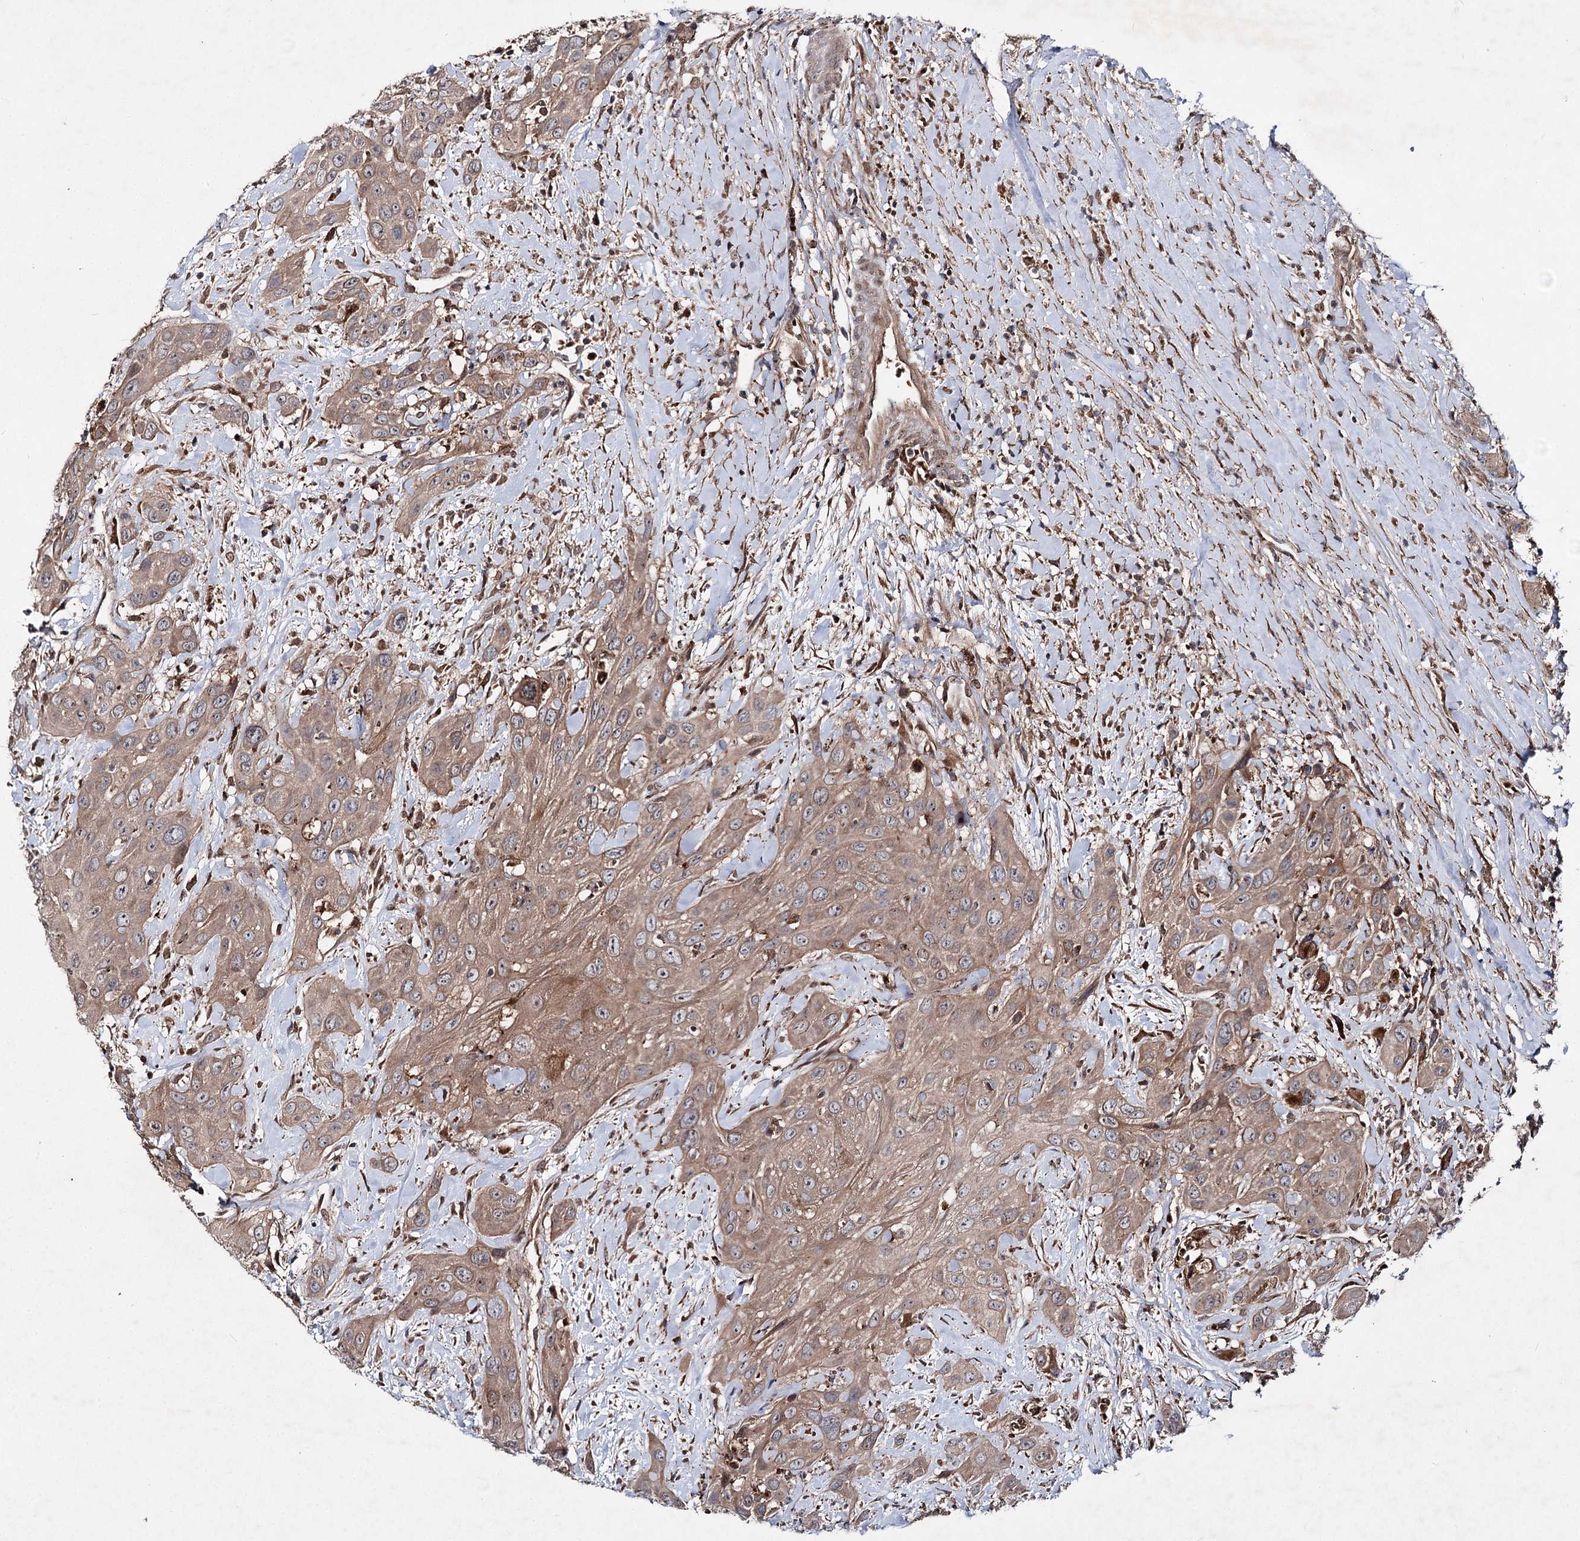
{"staining": {"intensity": "moderate", "quantity": ">75%", "location": "cytoplasmic/membranous"}, "tissue": "head and neck cancer", "cell_type": "Tumor cells", "image_type": "cancer", "snomed": [{"axis": "morphology", "description": "Squamous cell carcinoma, NOS"}, {"axis": "topography", "description": "Head-Neck"}], "caption": "Head and neck squamous cell carcinoma stained with DAB immunohistochemistry (IHC) displays medium levels of moderate cytoplasmic/membranous expression in about >75% of tumor cells.", "gene": "MSANTD2", "patient": {"sex": "male", "age": 81}}